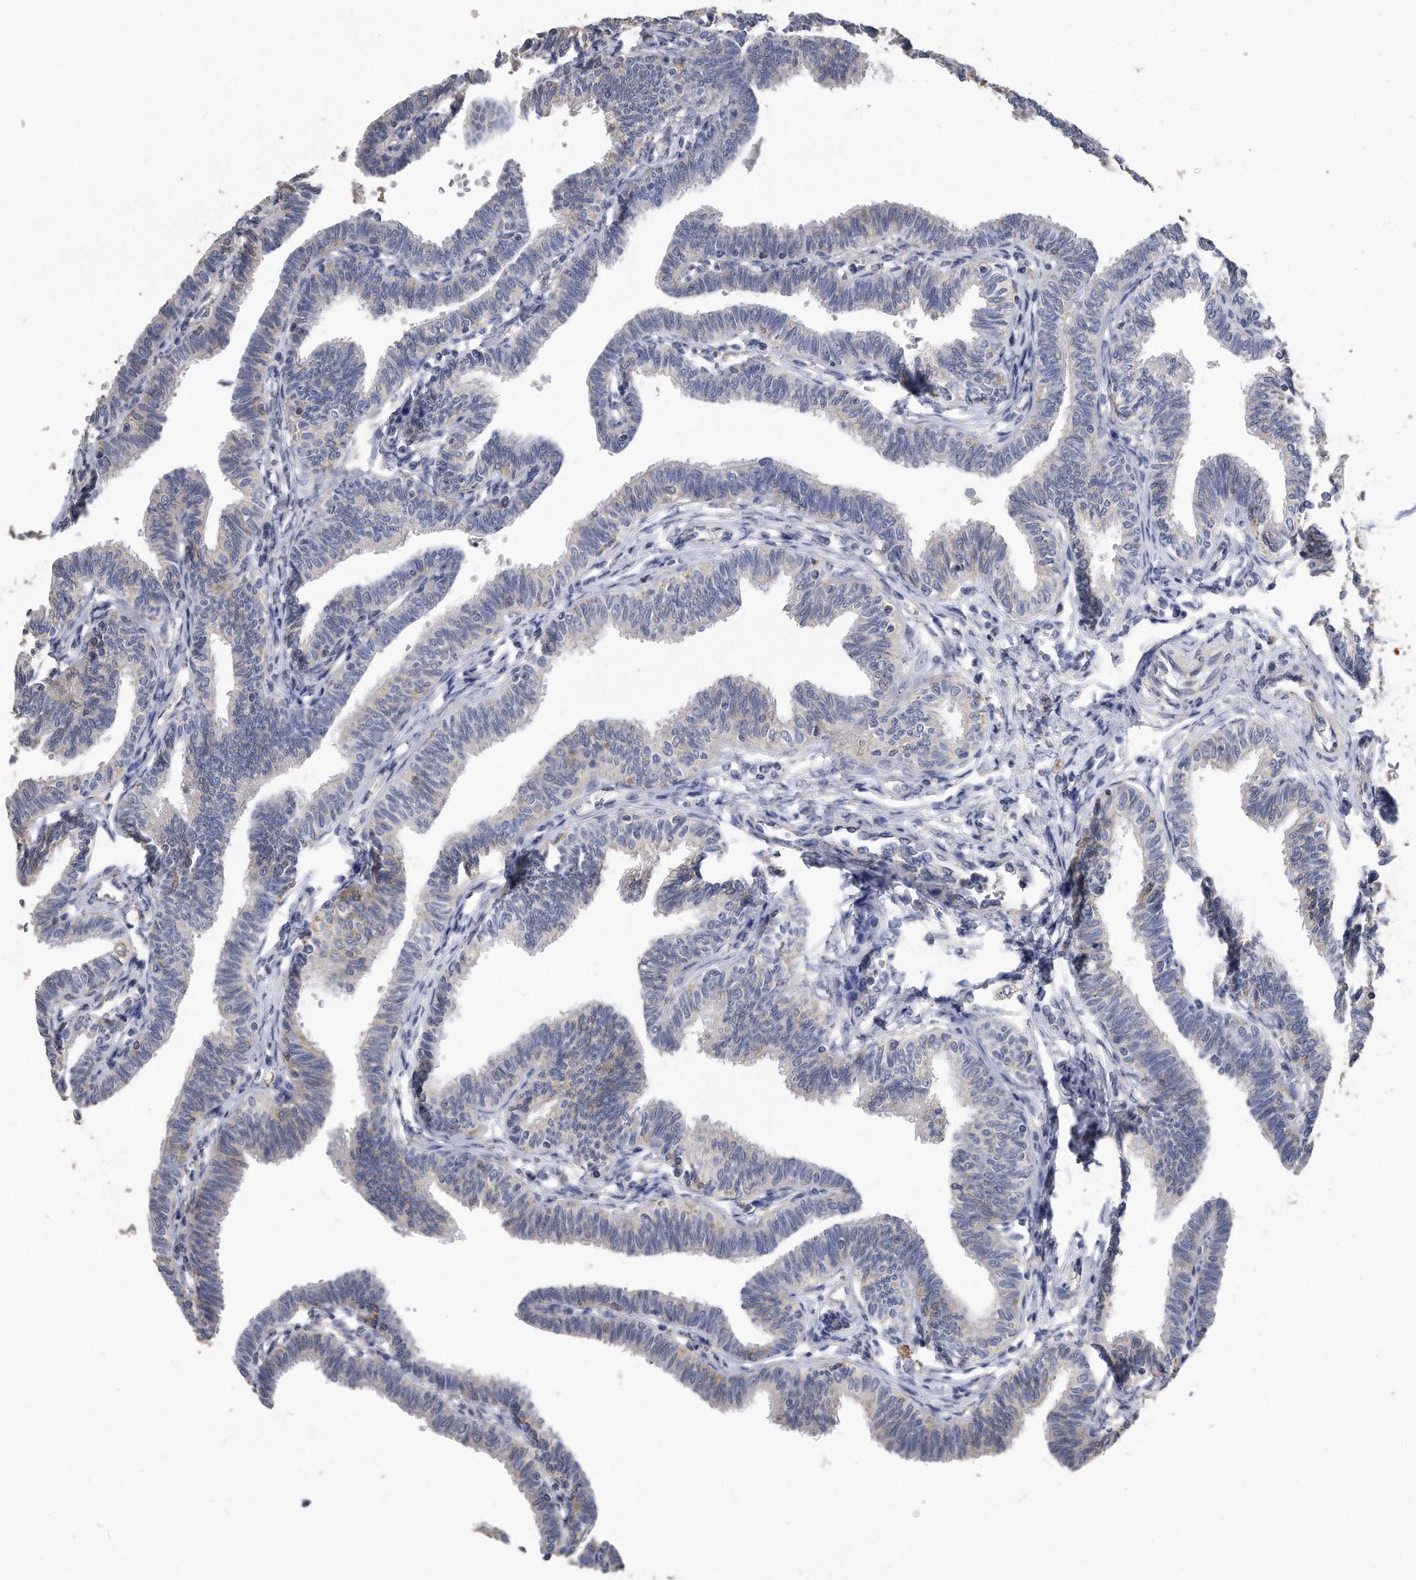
{"staining": {"intensity": "negative", "quantity": "none", "location": "none"}, "tissue": "fallopian tube", "cell_type": "Glandular cells", "image_type": "normal", "snomed": [{"axis": "morphology", "description": "Normal tissue, NOS"}, {"axis": "topography", "description": "Fallopian tube"}, {"axis": "topography", "description": "Ovary"}], "caption": "A high-resolution histopathology image shows immunohistochemistry staining of normal fallopian tube, which reveals no significant positivity in glandular cells.", "gene": "CDCP1", "patient": {"sex": "female", "age": 23}}